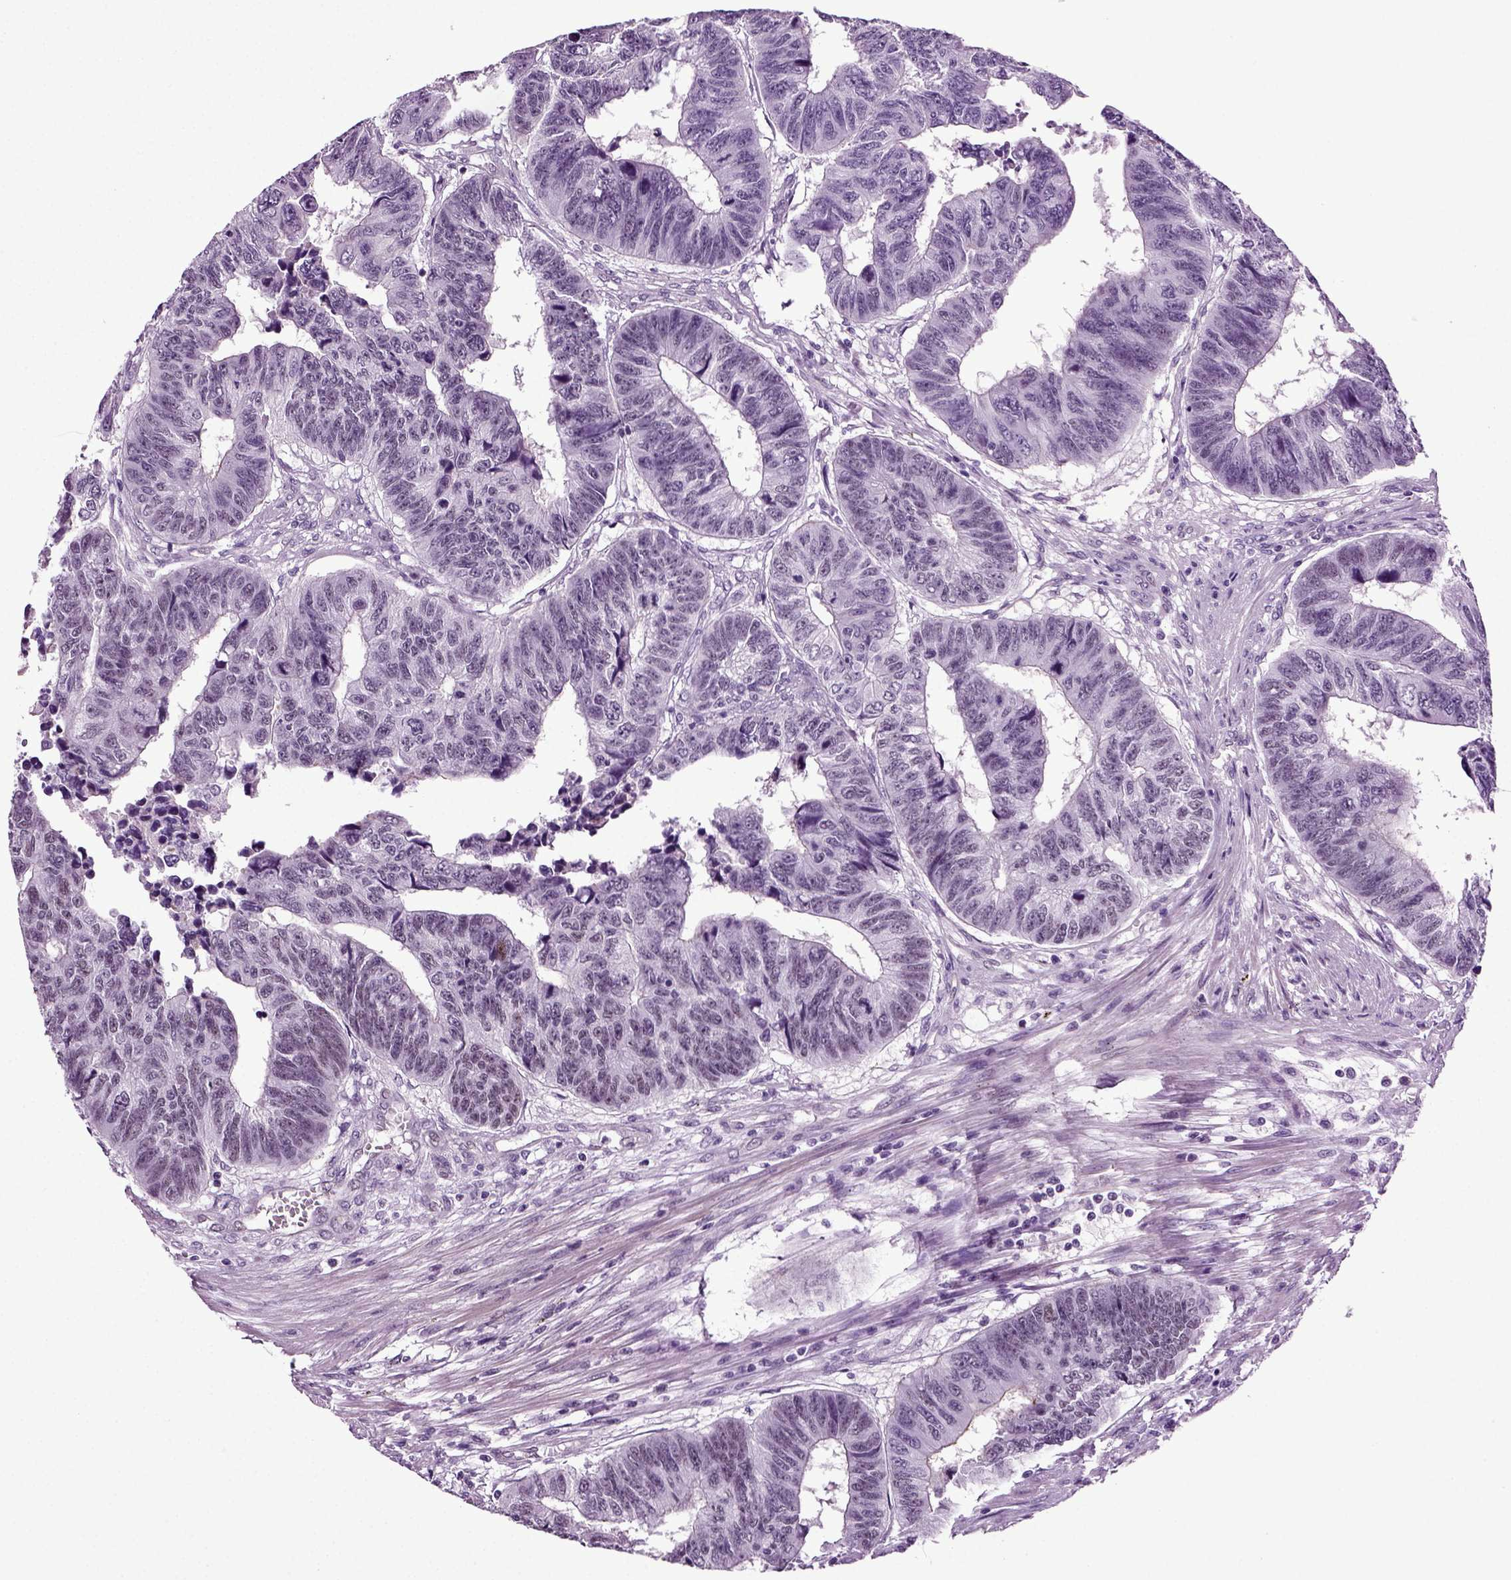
{"staining": {"intensity": "negative", "quantity": "none", "location": "none"}, "tissue": "colorectal cancer", "cell_type": "Tumor cells", "image_type": "cancer", "snomed": [{"axis": "morphology", "description": "Adenocarcinoma, NOS"}, {"axis": "topography", "description": "Rectum"}], "caption": "Tumor cells show no significant protein expression in colorectal cancer (adenocarcinoma).", "gene": "RFX3", "patient": {"sex": "female", "age": 85}}